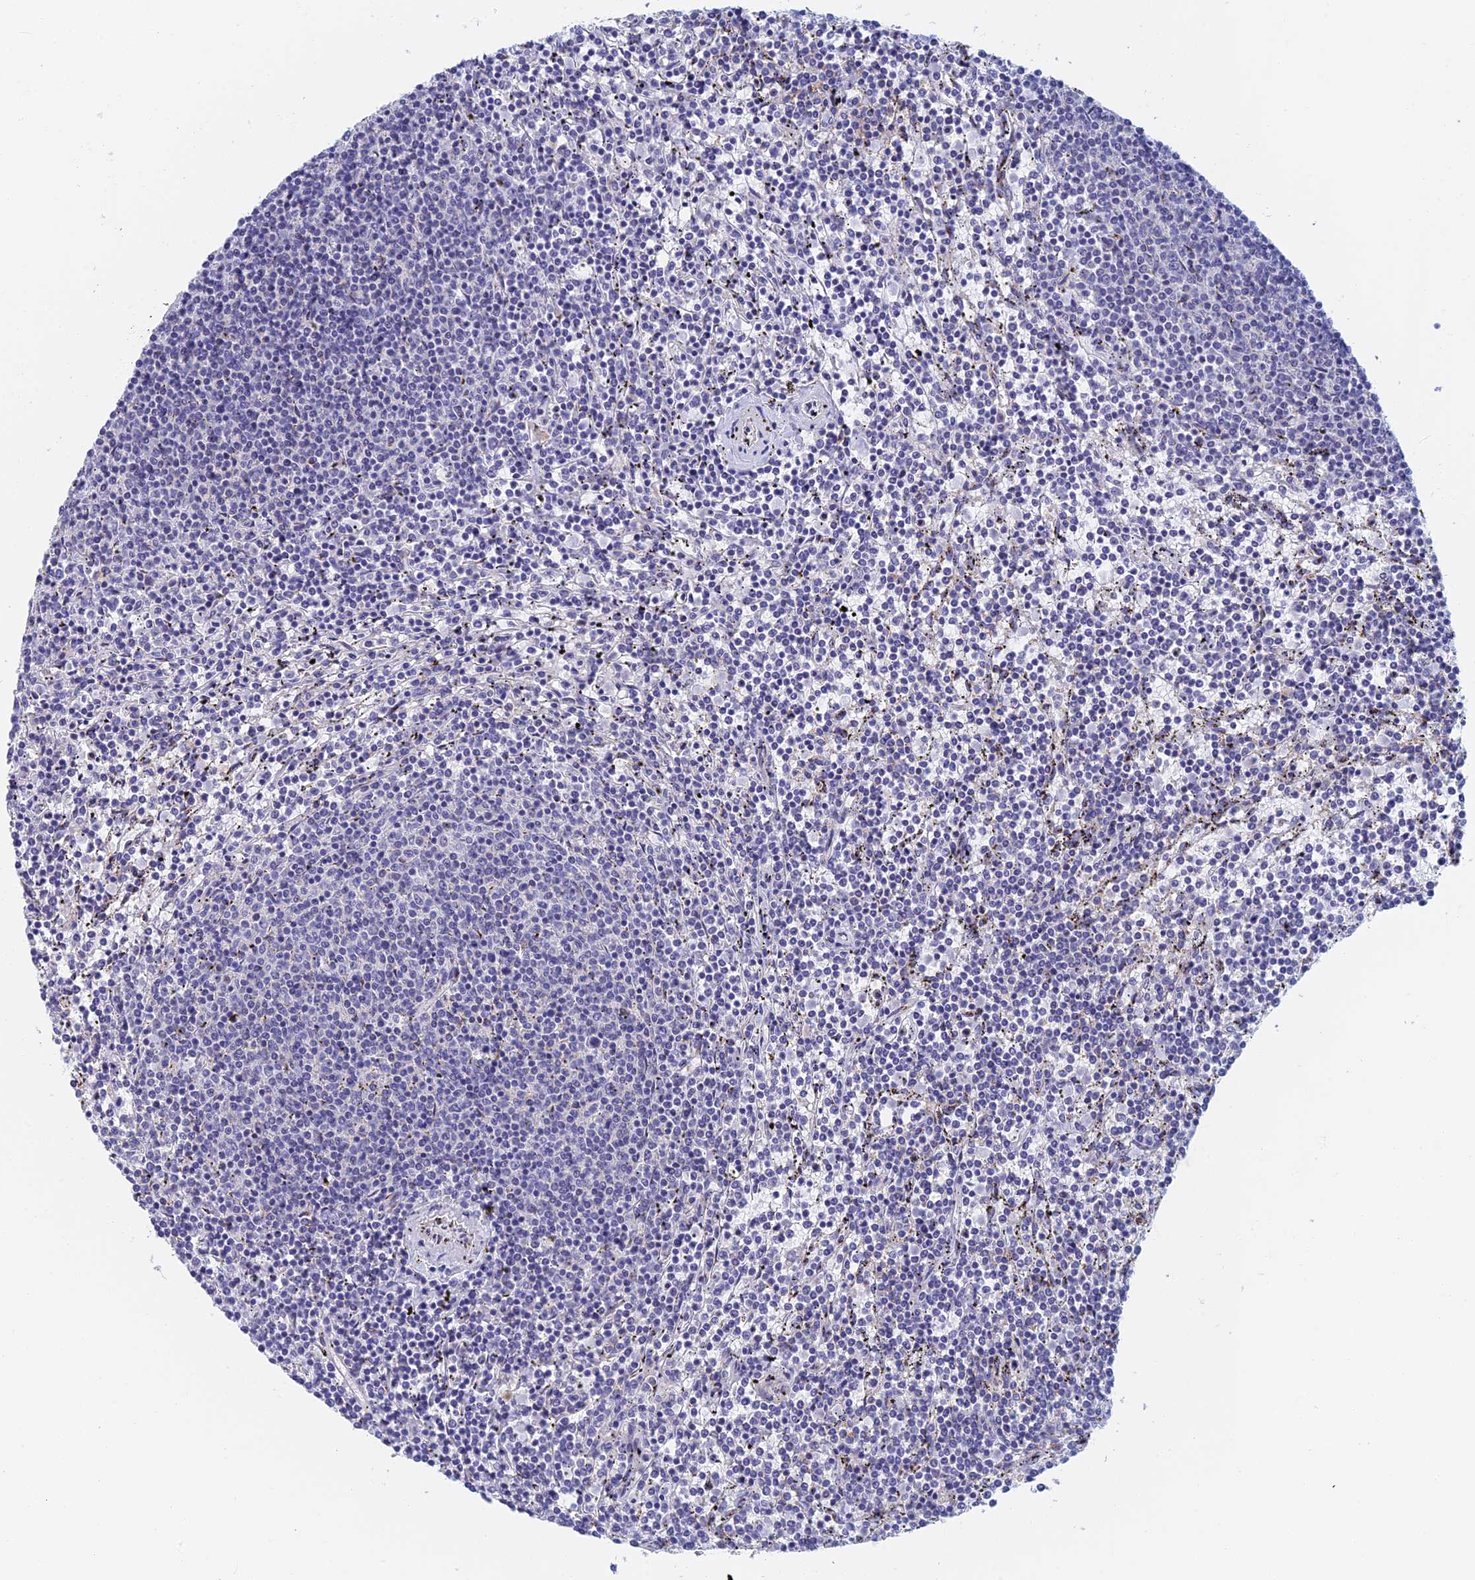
{"staining": {"intensity": "negative", "quantity": "none", "location": "none"}, "tissue": "lymphoma", "cell_type": "Tumor cells", "image_type": "cancer", "snomed": [{"axis": "morphology", "description": "Malignant lymphoma, non-Hodgkin's type, Low grade"}, {"axis": "topography", "description": "Spleen"}], "caption": "Image shows no protein expression in tumor cells of lymphoma tissue.", "gene": "SLC24A3", "patient": {"sex": "female", "age": 50}}